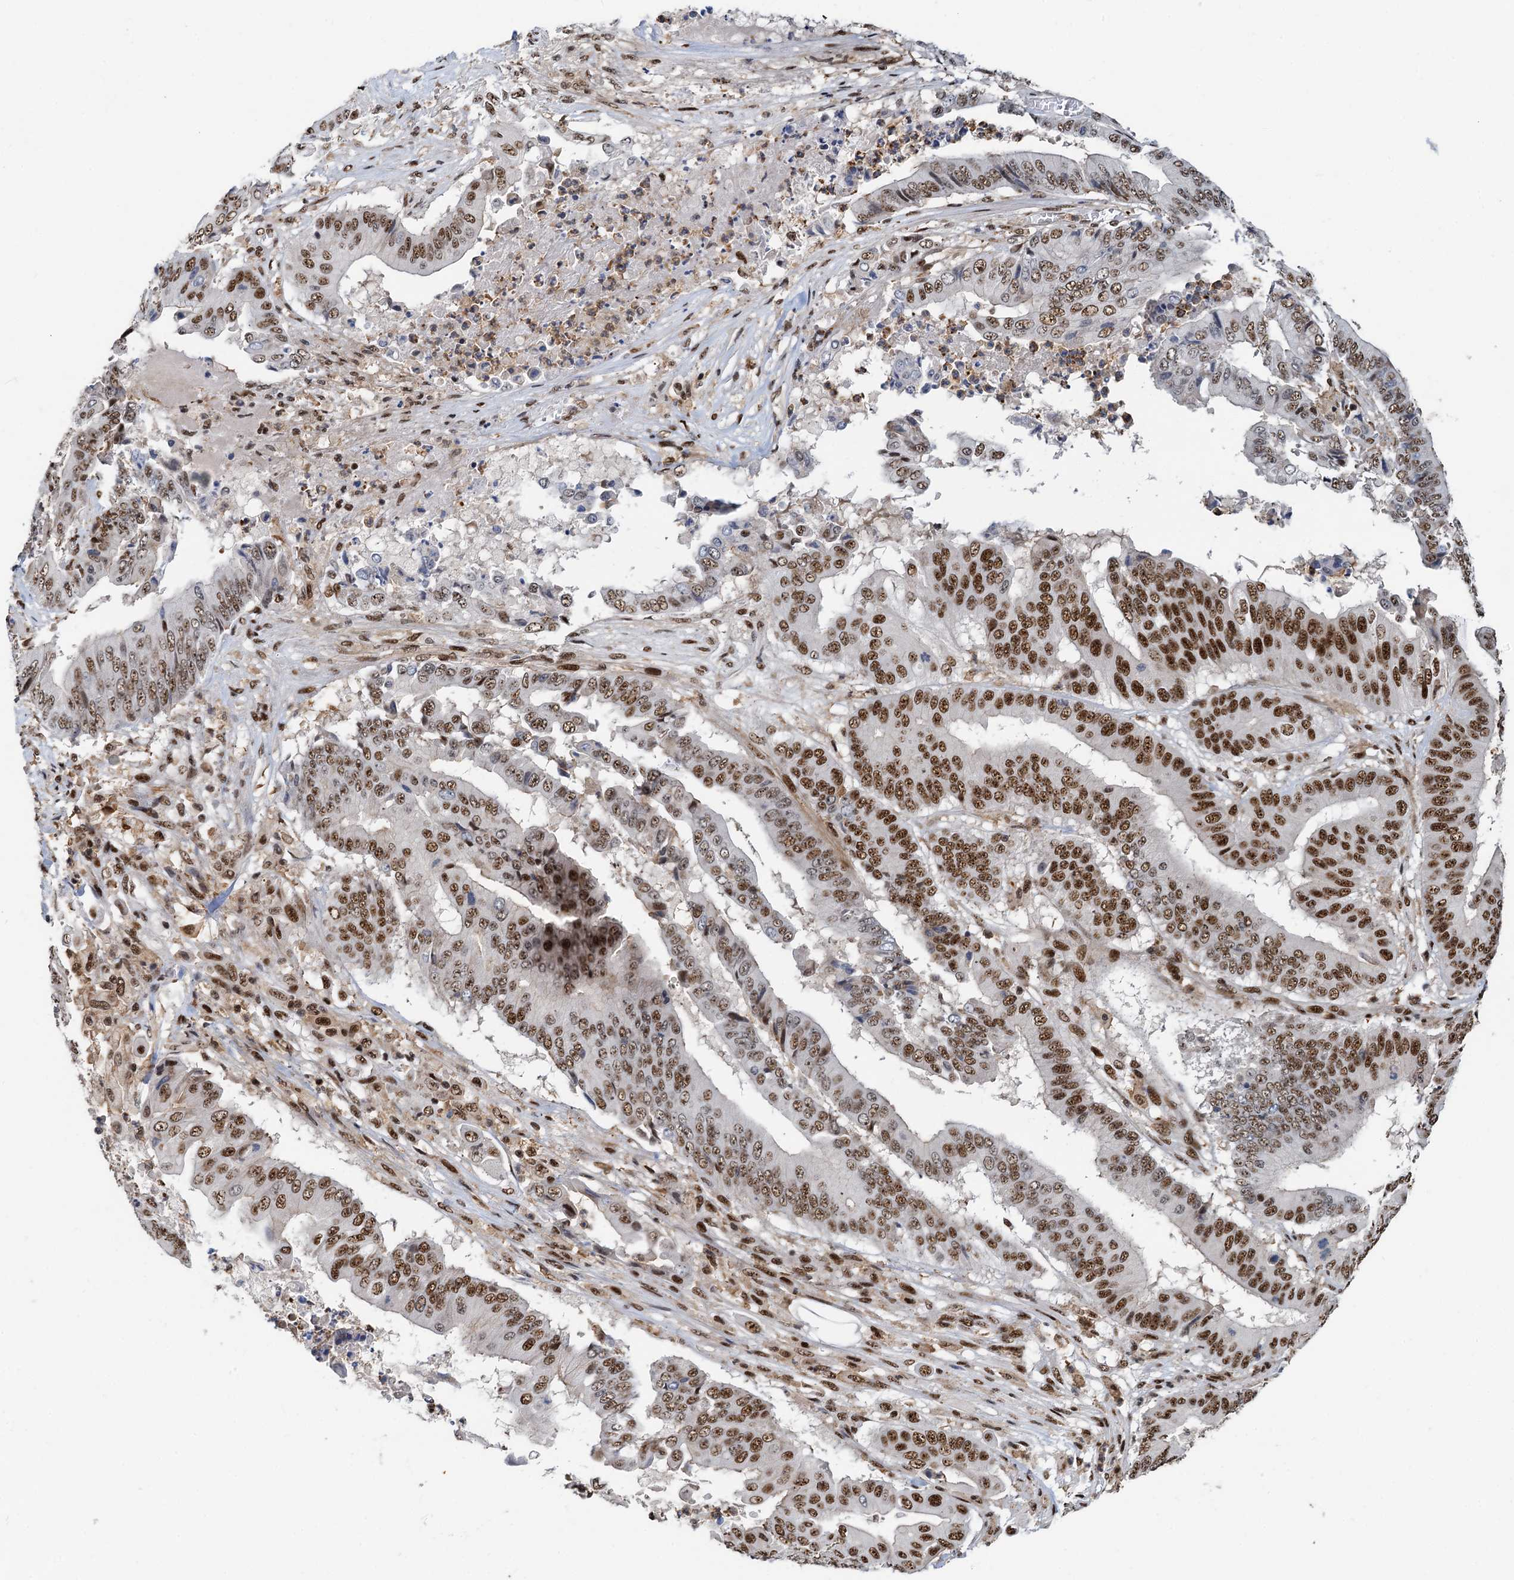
{"staining": {"intensity": "strong", "quantity": ">75%", "location": "nuclear"}, "tissue": "pancreatic cancer", "cell_type": "Tumor cells", "image_type": "cancer", "snomed": [{"axis": "morphology", "description": "Adenocarcinoma, NOS"}, {"axis": "topography", "description": "Pancreas"}], "caption": "High-power microscopy captured an IHC micrograph of pancreatic cancer (adenocarcinoma), revealing strong nuclear staining in about >75% of tumor cells.", "gene": "RBM26", "patient": {"sex": "female", "age": 77}}